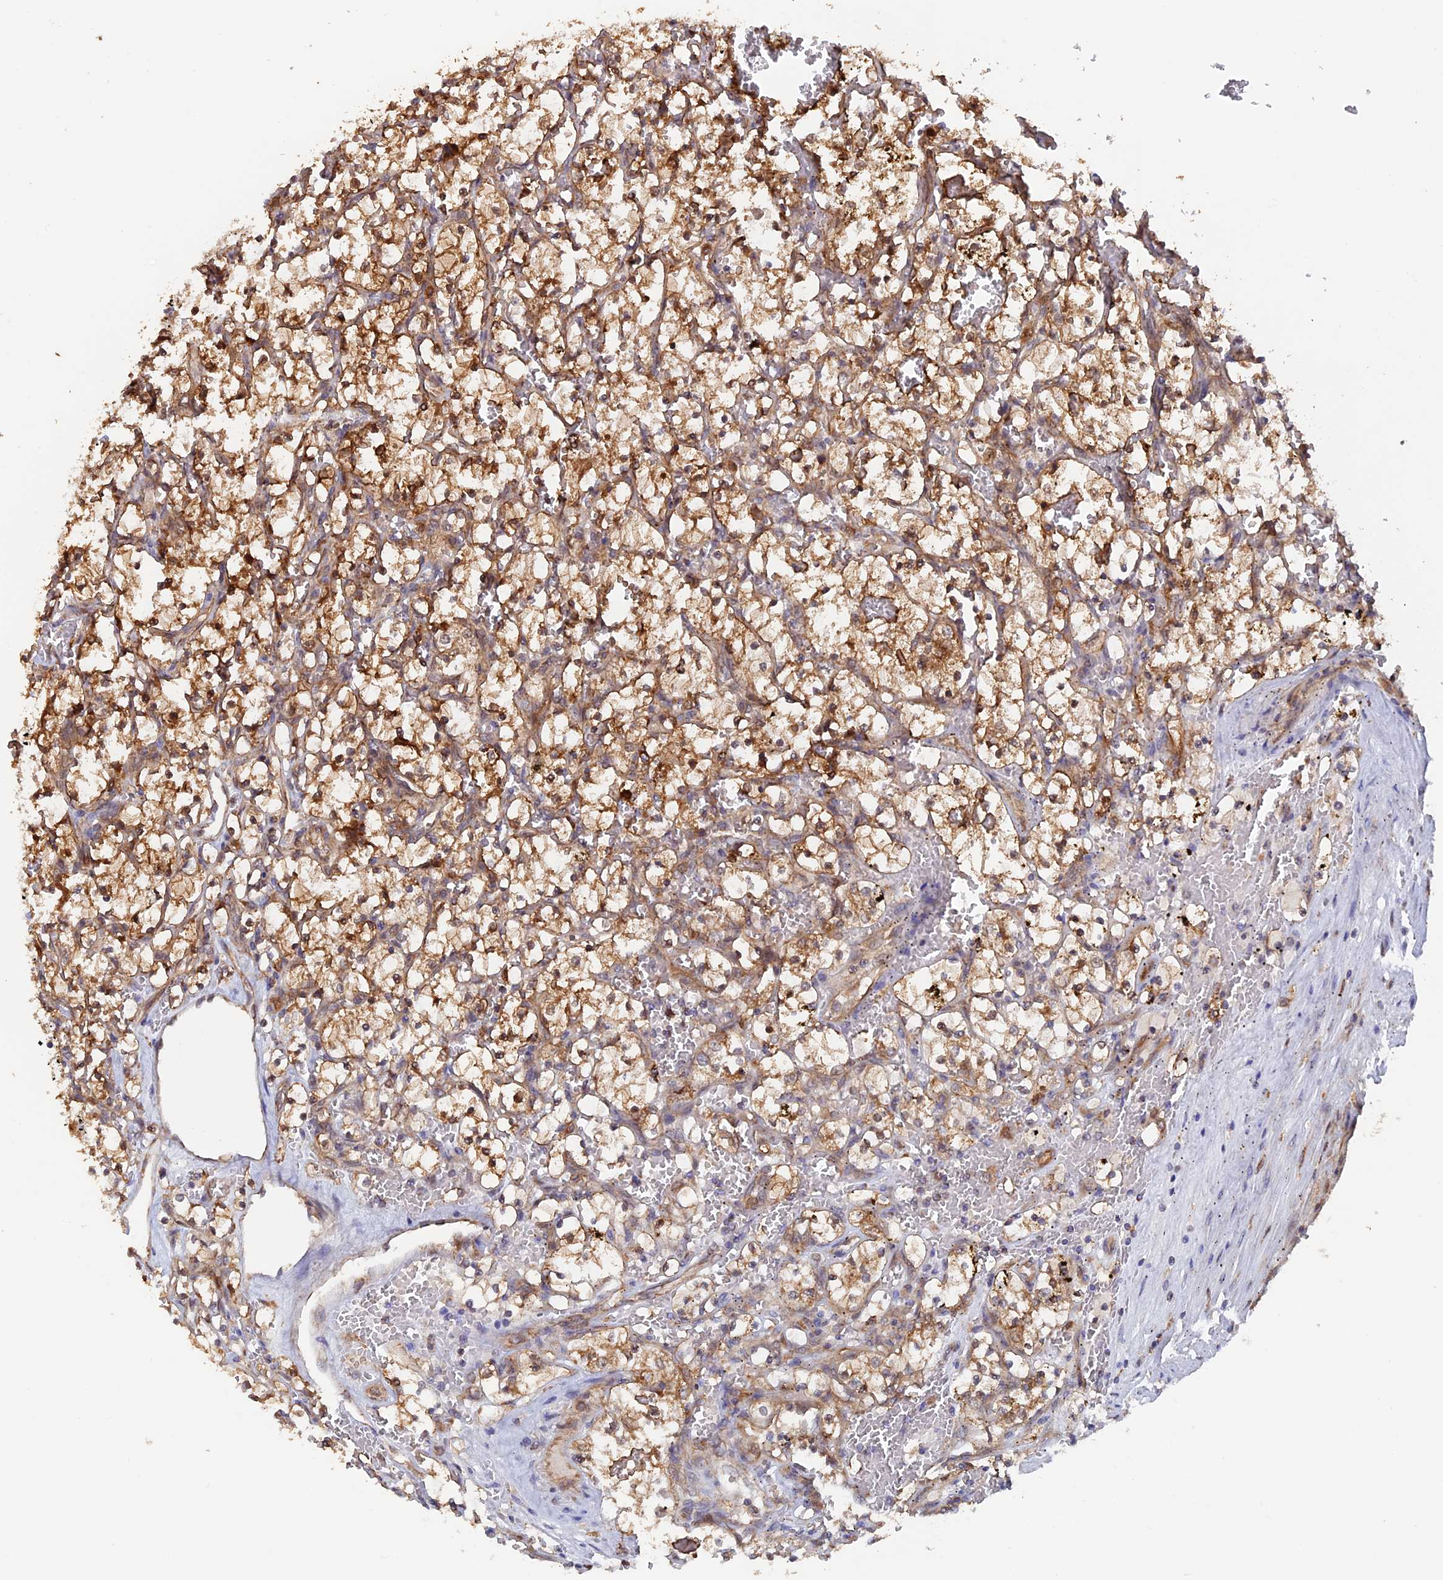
{"staining": {"intensity": "moderate", "quantity": ">75%", "location": "cytoplasmic/membranous"}, "tissue": "renal cancer", "cell_type": "Tumor cells", "image_type": "cancer", "snomed": [{"axis": "morphology", "description": "Adenocarcinoma, NOS"}, {"axis": "topography", "description": "Kidney"}], "caption": "A photomicrograph of human renal adenocarcinoma stained for a protein reveals moderate cytoplasmic/membranous brown staining in tumor cells.", "gene": "DTYMK", "patient": {"sex": "female", "age": 69}}